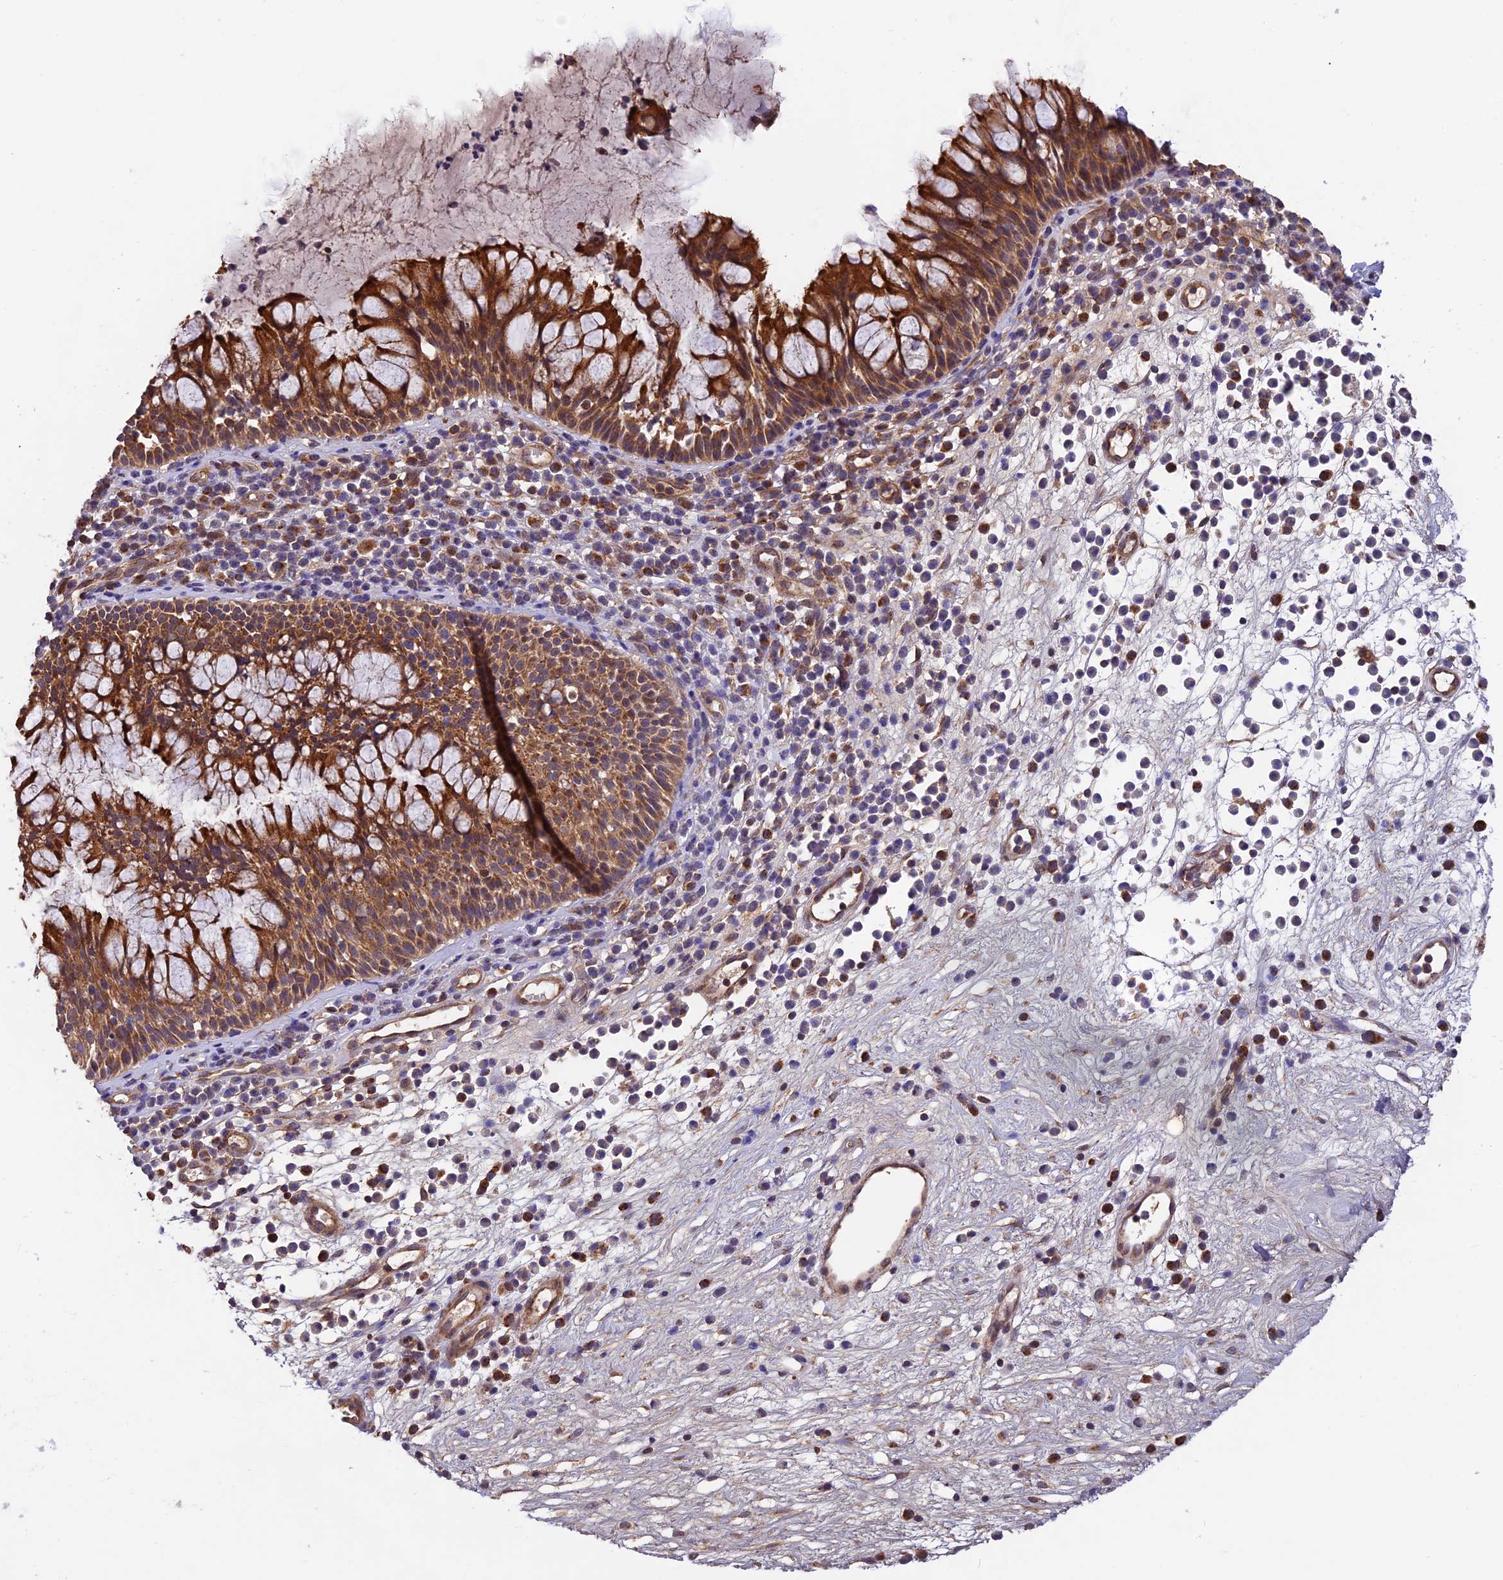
{"staining": {"intensity": "strong", "quantity": ">75%", "location": "cytoplasmic/membranous"}, "tissue": "nasopharynx", "cell_type": "Respiratory epithelial cells", "image_type": "normal", "snomed": [{"axis": "morphology", "description": "Normal tissue, NOS"}, {"axis": "morphology", "description": "Inflammation, NOS"}, {"axis": "topography", "description": "Nasopharynx"}], "caption": "Immunohistochemistry (IHC) (DAB (3,3'-diaminobenzidine)) staining of unremarkable nasopharynx shows strong cytoplasmic/membranous protein expression in approximately >75% of respiratory epithelial cells. The staining was performed using DAB (3,3'-diaminobenzidine), with brown indicating positive protein expression. Nuclei are stained blue with hematoxylin.", "gene": "MNS1", "patient": {"sex": "male", "age": 70}}